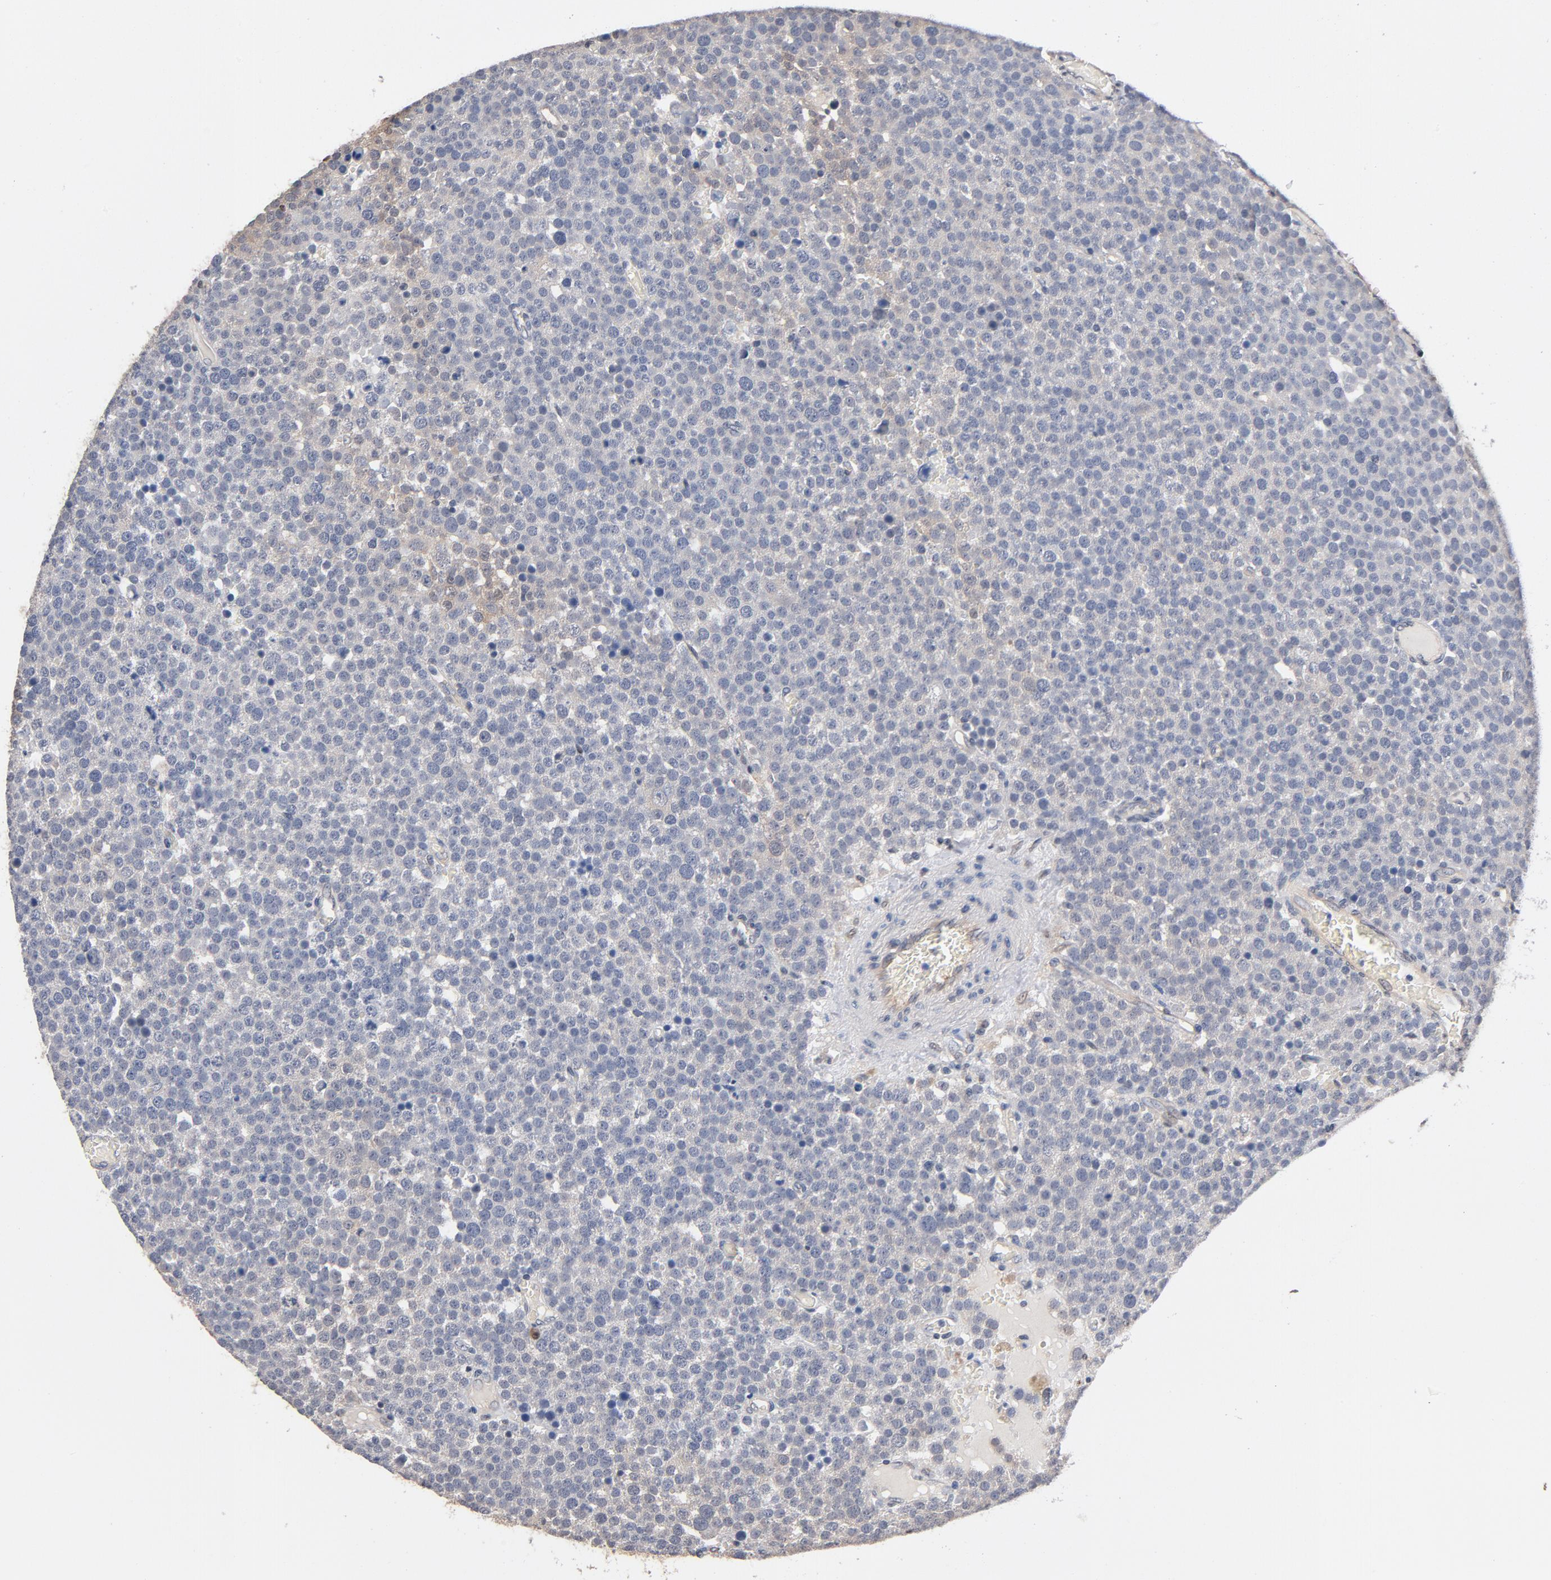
{"staining": {"intensity": "weak", "quantity": "<25%", "location": "cytoplasmic/membranous"}, "tissue": "testis cancer", "cell_type": "Tumor cells", "image_type": "cancer", "snomed": [{"axis": "morphology", "description": "Seminoma, NOS"}, {"axis": "topography", "description": "Testis"}], "caption": "The photomicrograph shows no significant staining in tumor cells of testis seminoma.", "gene": "MIF", "patient": {"sex": "male", "age": 71}}